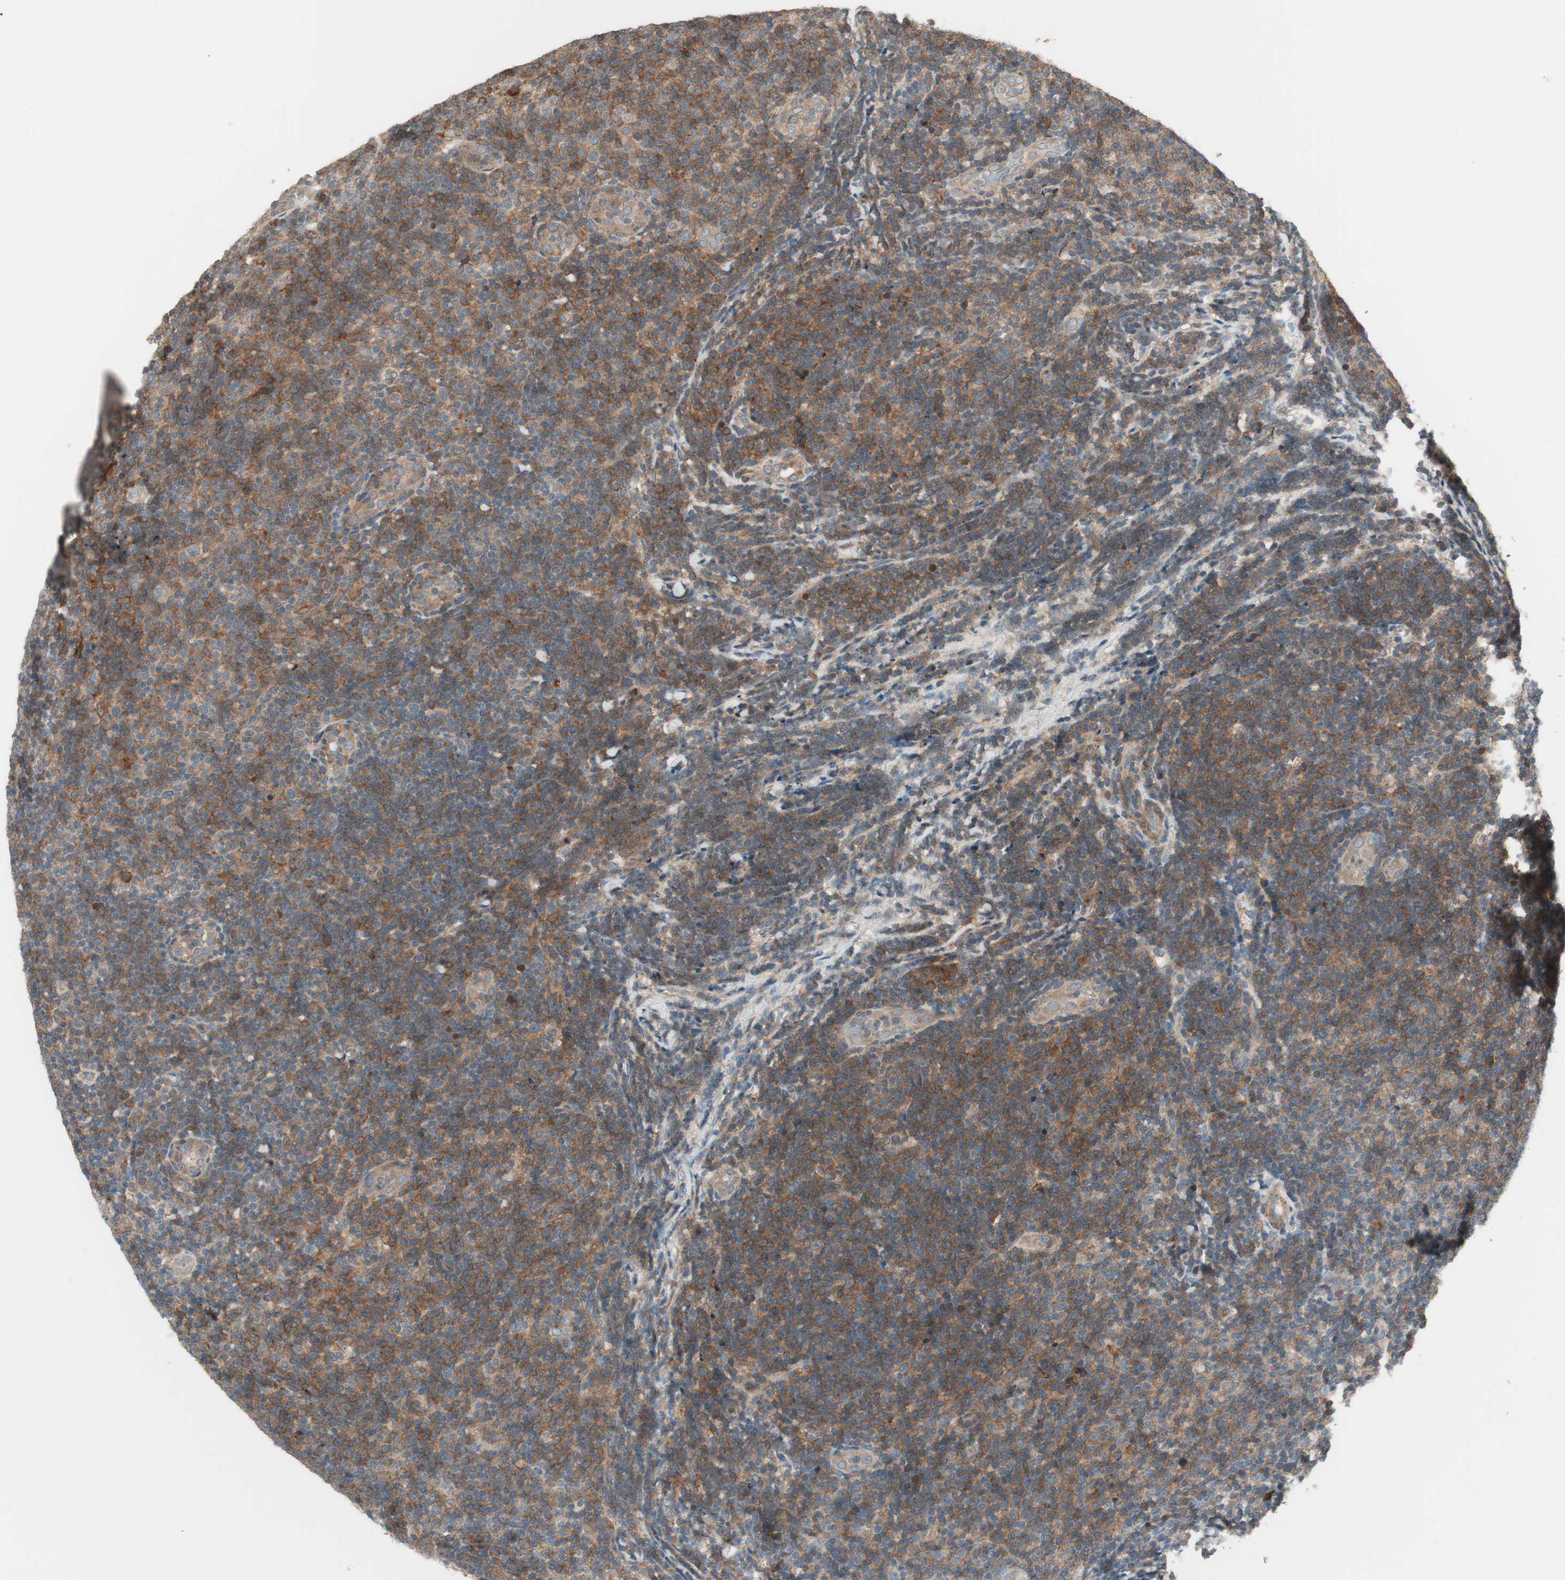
{"staining": {"intensity": "moderate", "quantity": "25%-75%", "location": "cytoplasmic/membranous"}, "tissue": "lymphoma", "cell_type": "Tumor cells", "image_type": "cancer", "snomed": [{"axis": "morphology", "description": "Malignant lymphoma, non-Hodgkin's type, Low grade"}, {"axis": "topography", "description": "Lymph node"}], "caption": "A brown stain labels moderate cytoplasmic/membranous staining of a protein in lymphoma tumor cells.", "gene": "SFRP1", "patient": {"sex": "male", "age": 83}}